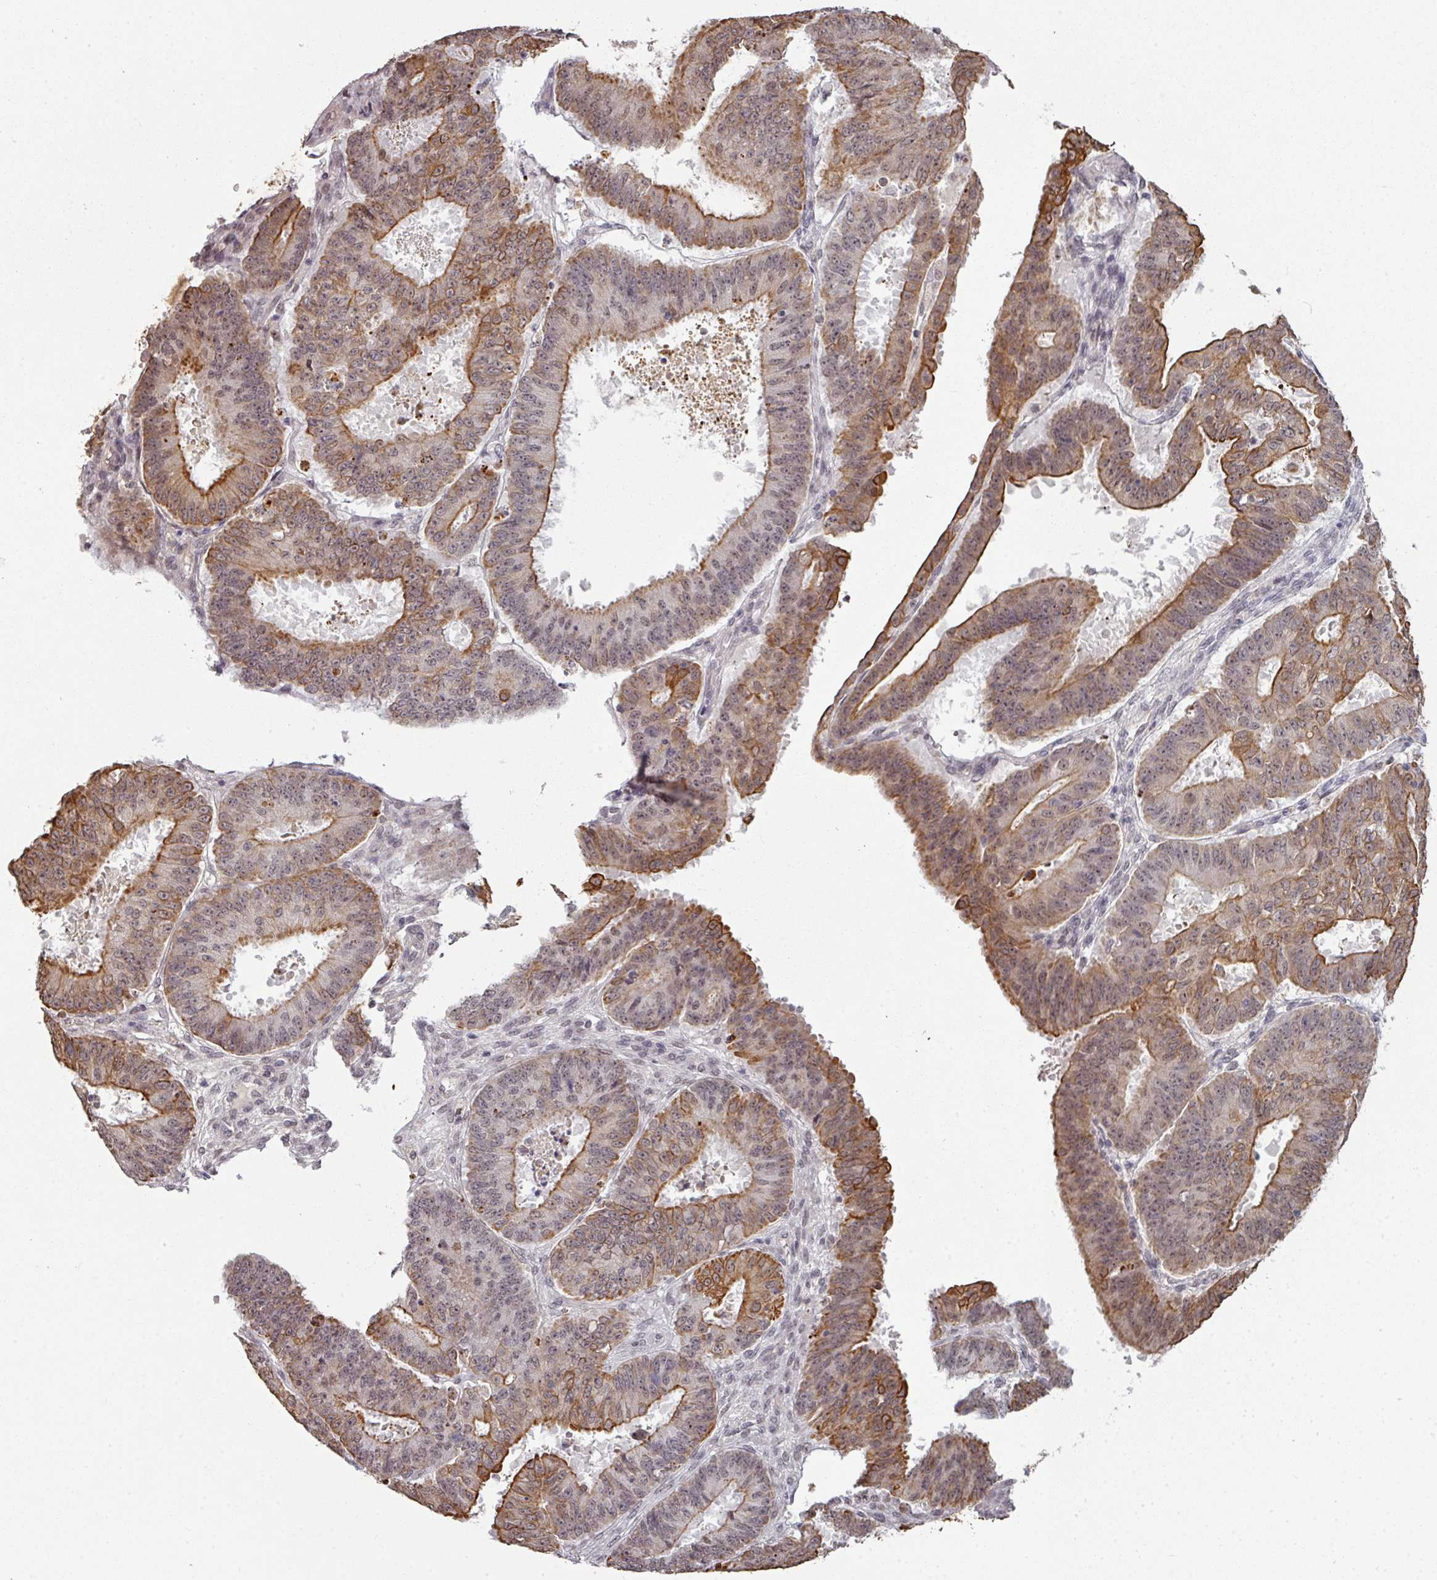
{"staining": {"intensity": "moderate", "quantity": "25%-75%", "location": "cytoplasmic/membranous"}, "tissue": "ovarian cancer", "cell_type": "Tumor cells", "image_type": "cancer", "snomed": [{"axis": "morphology", "description": "Carcinoma, endometroid"}, {"axis": "topography", "description": "Appendix"}, {"axis": "topography", "description": "Ovary"}], "caption": "Ovarian endometroid carcinoma stained with a brown dye demonstrates moderate cytoplasmic/membranous positive expression in about 25%-75% of tumor cells.", "gene": "GTF2H3", "patient": {"sex": "female", "age": 42}}